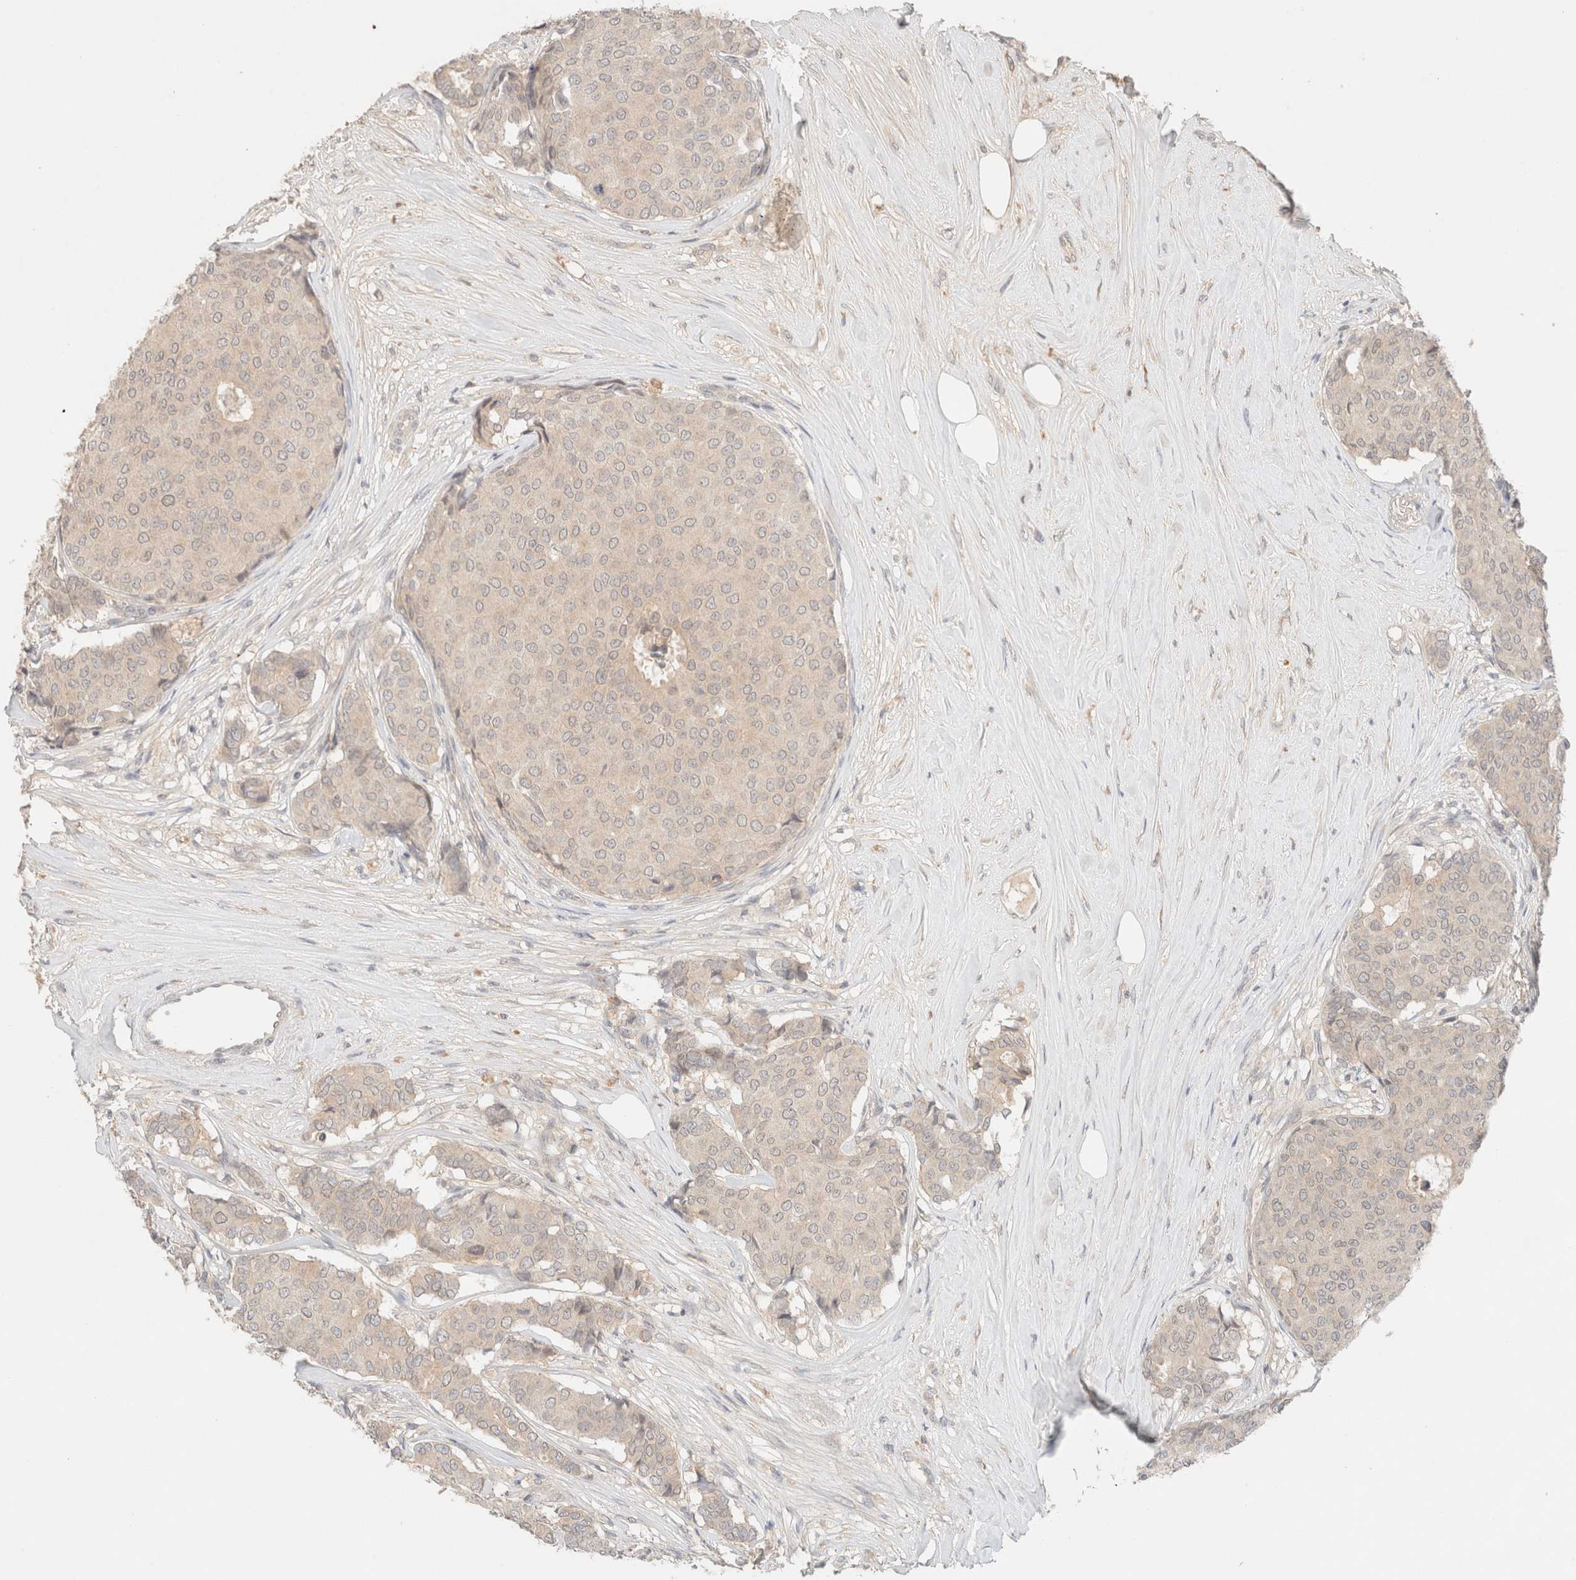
{"staining": {"intensity": "negative", "quantity": "none", "location": "none"}, "tissue": "breast cancer", "cell_type": "Tumor cells", "image_type": "cancer", "snomed": [{"axis": "morphology", "description": "Duct carcinoma"}, {"axis": "topography", "description": "Breast"}], "caption": "This is an immunohistochemistry (IHC) image of human breast cancer. There is no expression in tumor cells.", "gene": "SARM1", "patient": {"sex": "female", "age": 75}}